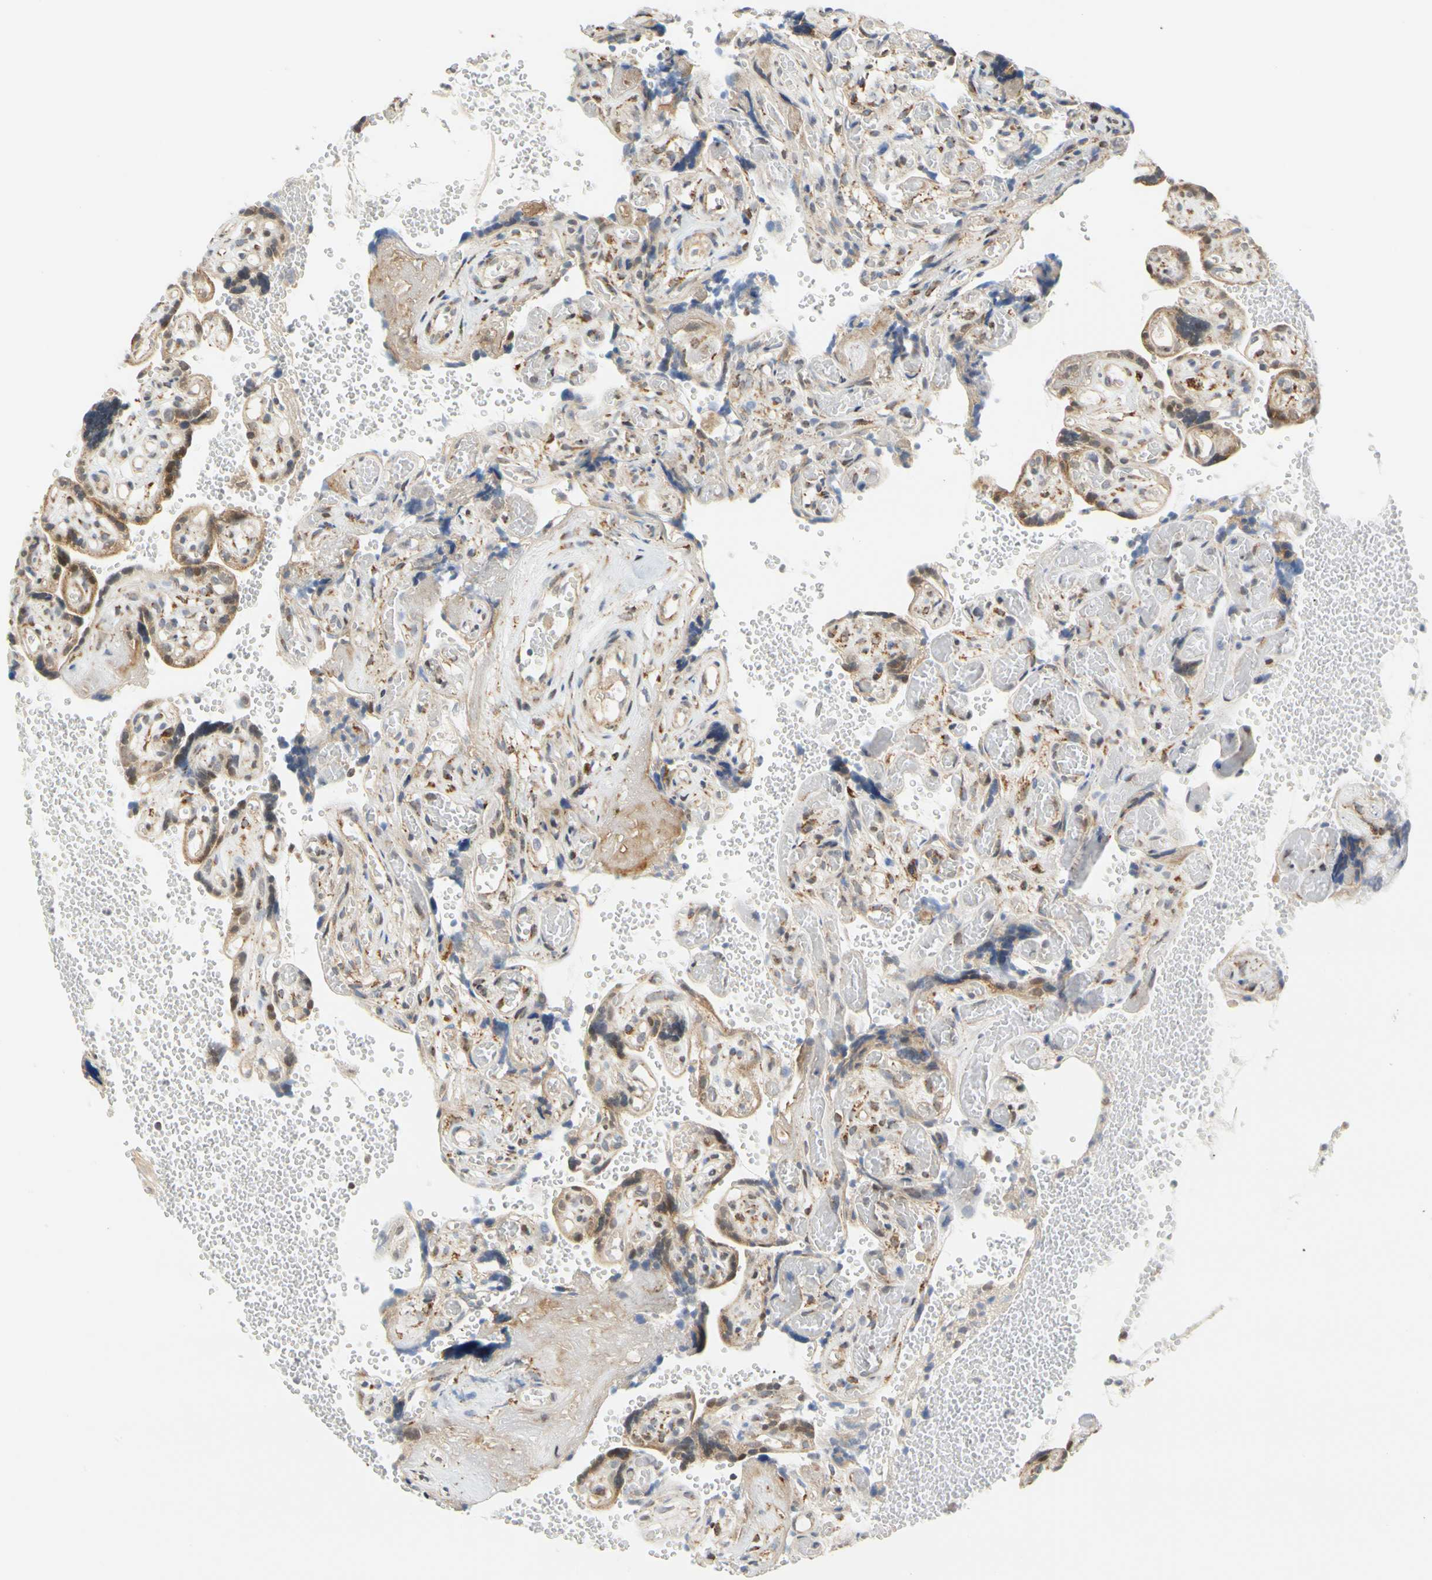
{"staining": {"intensity": "moderate", "quantity": ">75%", "location": "cytoplasmic/membranous"}, "tissue": "placenta", "cell_type": "Decidual cells", "image_type": "normal", "snomed": [{"axis": "morphology", "description": "Normal tissue, NOS"}, {"axis": "topography", "description": "Placenta"}], "caption": "Human placenta stained with a brown dye displays moderate cytoplasmic/membranous positive staining in approximately >75% of decidual cells.", "gene": "SFXN3", "patient": {"sex": "female", "age": 30}}